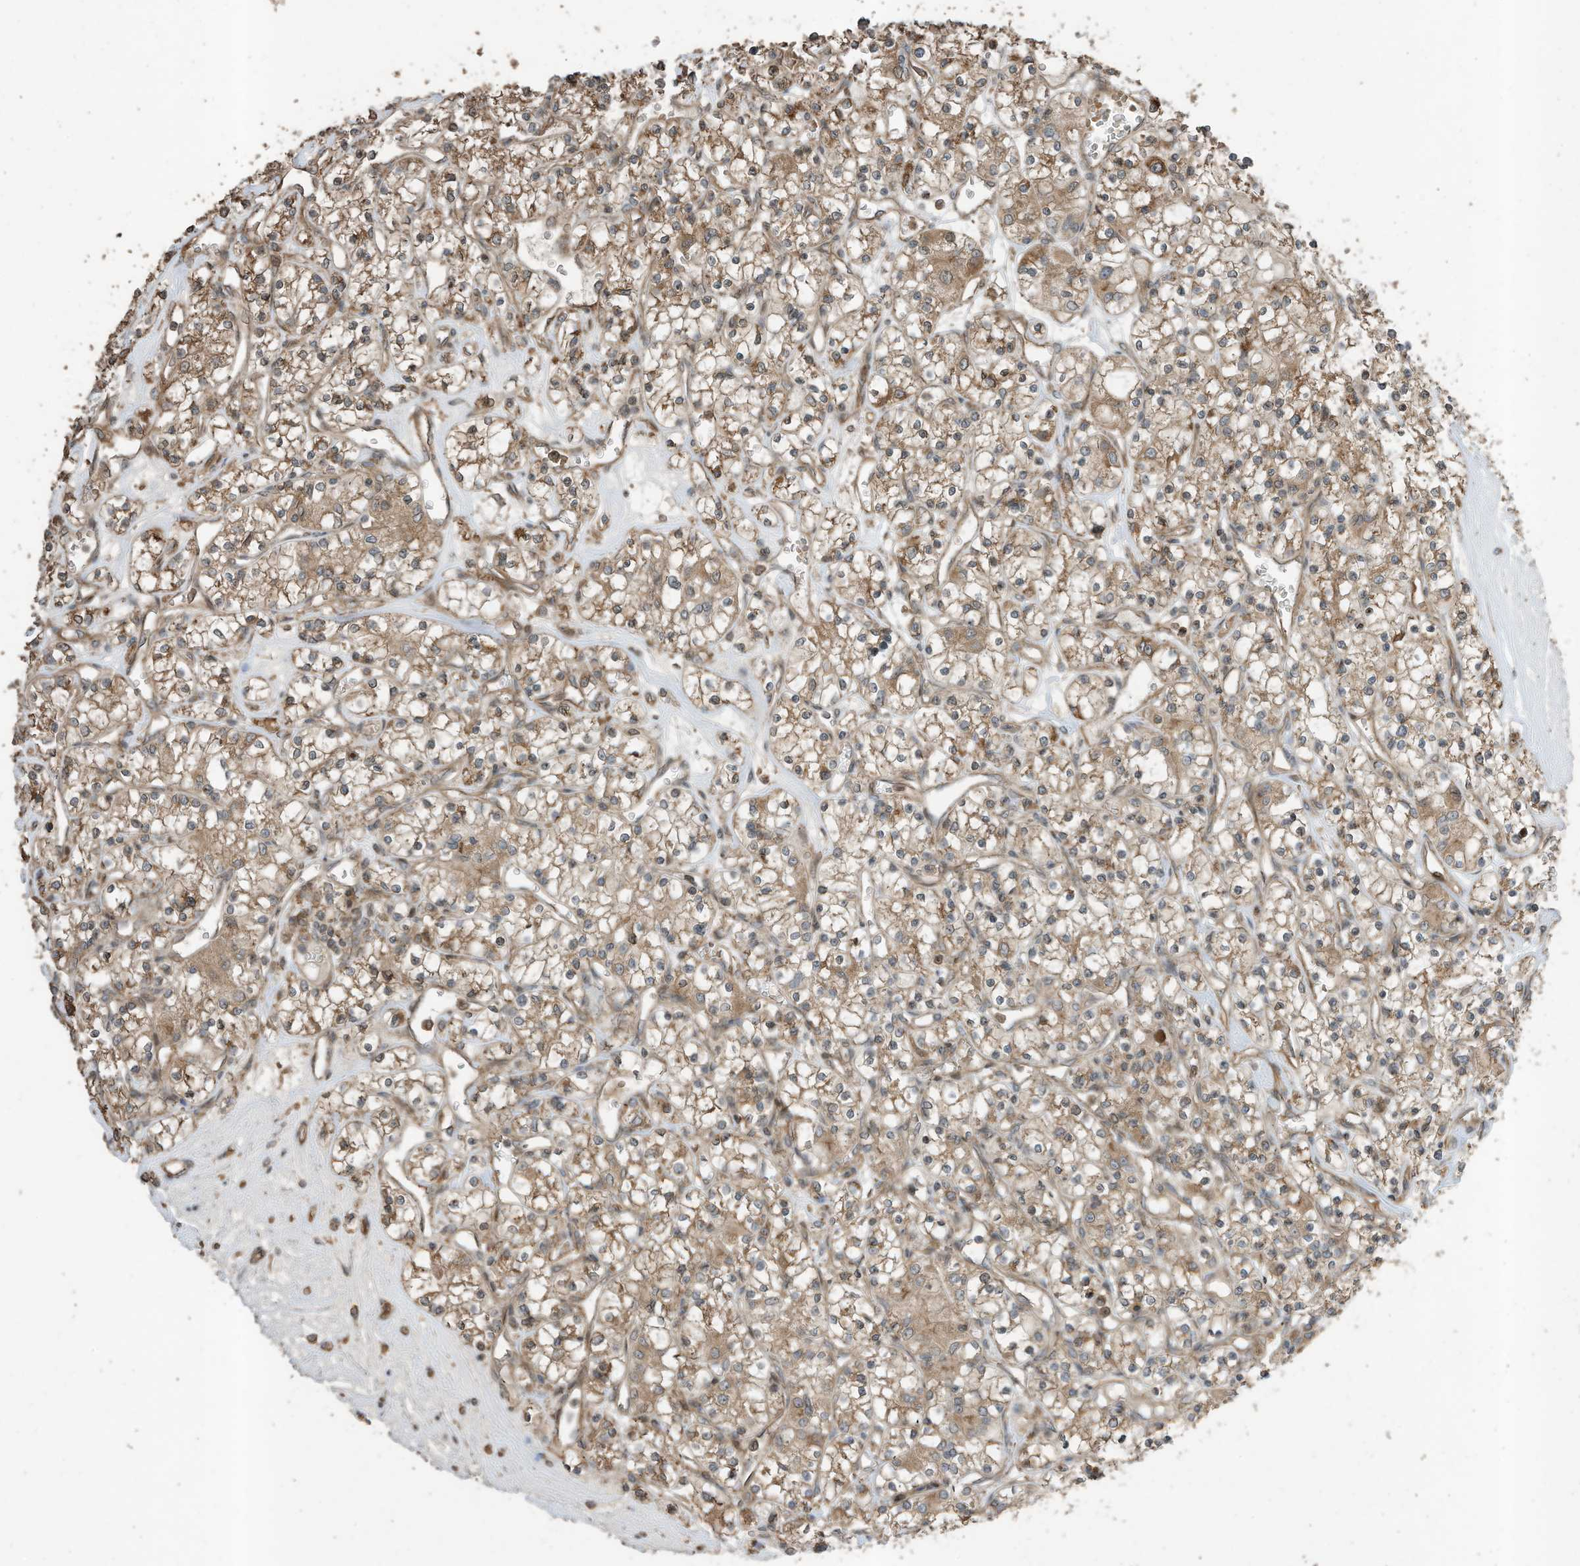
{"staining": {"intensity": "moderate", "quantity": ">75%", "location": "cytoplasmic/membranous"}, "tissue": "renal cancer", "cell_type": "Tumor cells", "image_type": "cancer", "snomed": [{"axis": "morphology", "description": "Adenocarcinoma, NOS"}, {"axis": "topography", "description": "Kidney"}], "caption": "Renal cancer tissue exhibits moderate cytoplasmic/membranous staining in approximately >75% of tumor cells, visualized by immunohistochemistry.", "gene": "ZNF653", "patient": {"sex": "female", "age": 59}}